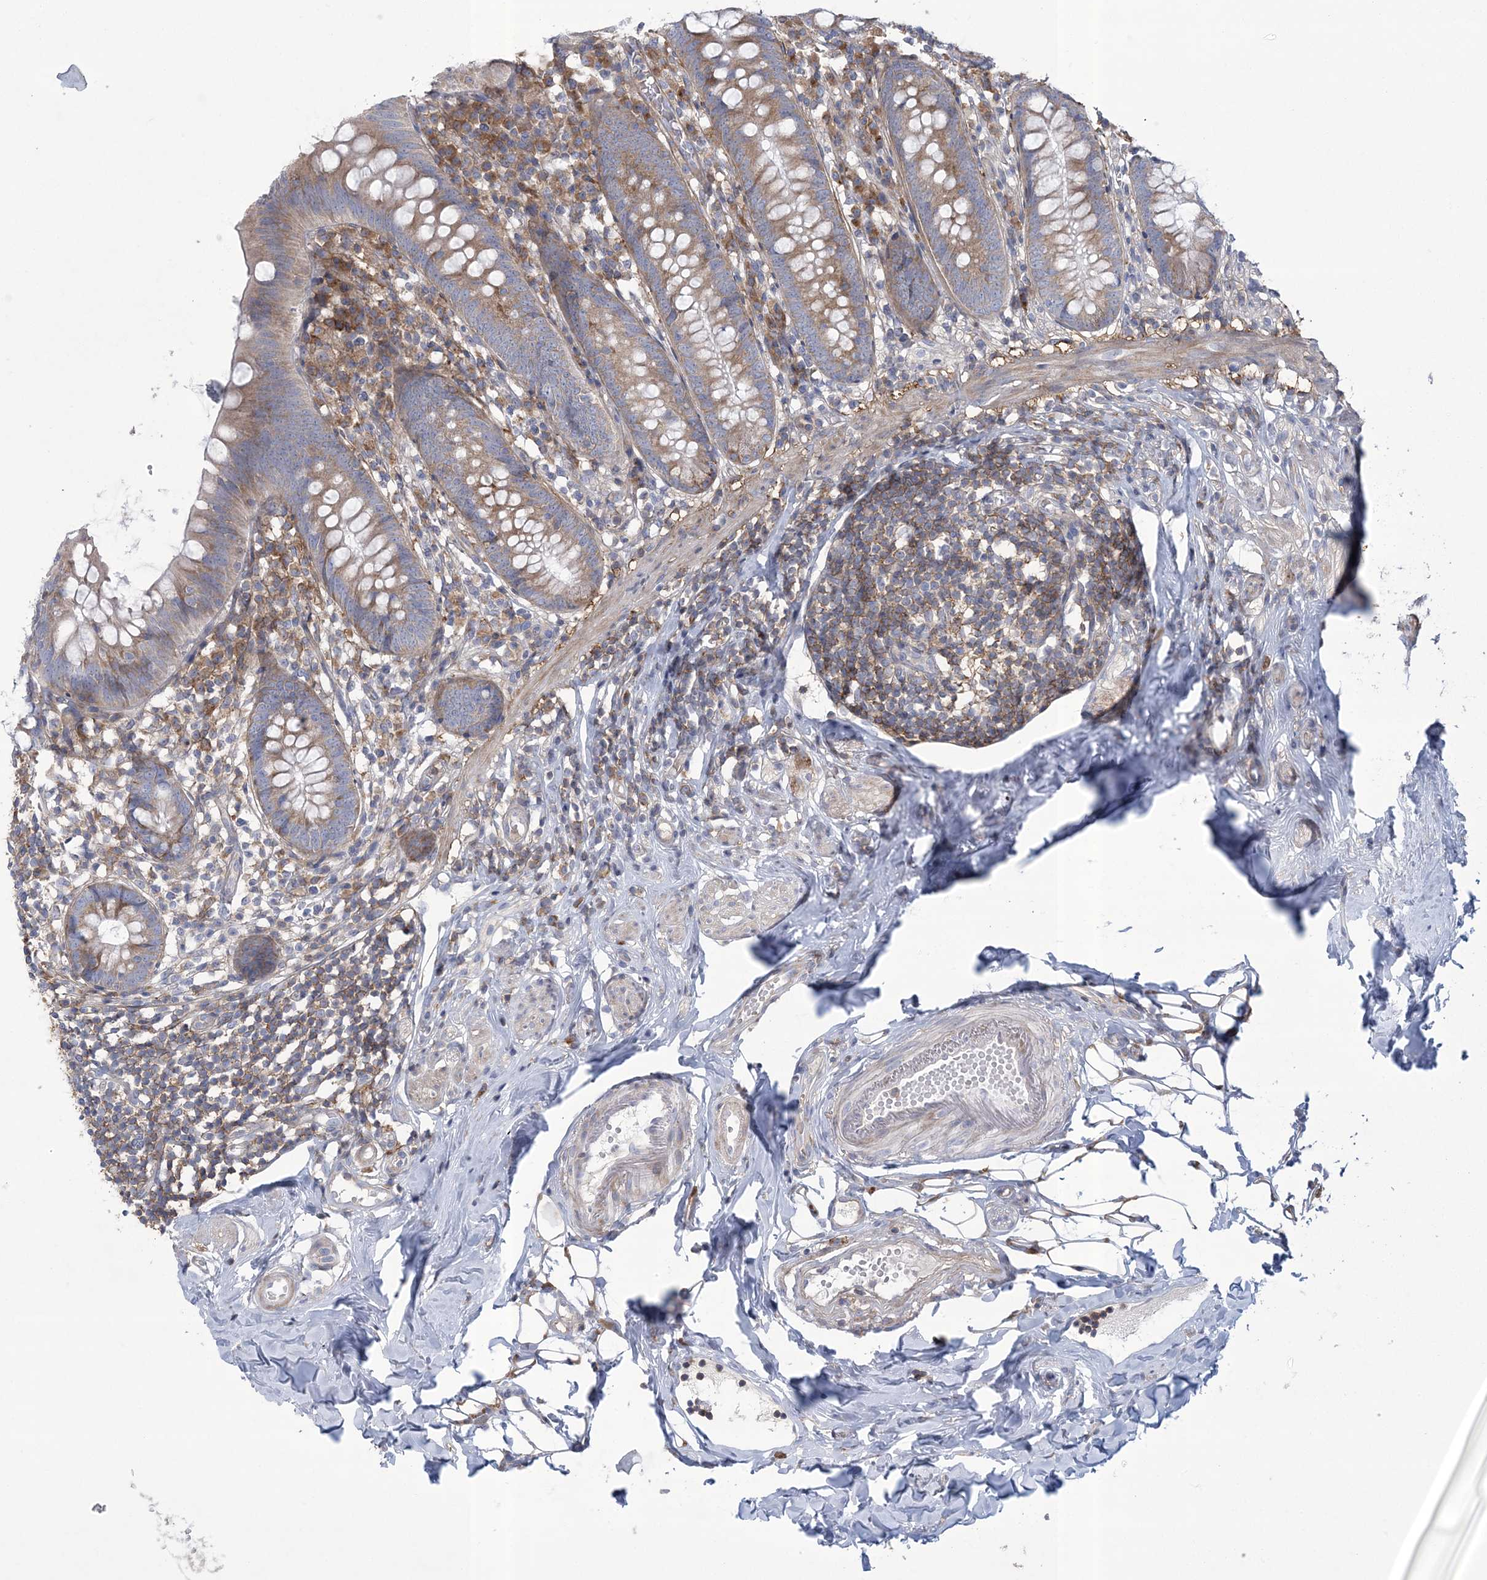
{"staining": {"intensity": "moderate", "quantity": "<25%", "location": "cytoplasmic/membranous"}, "tissue": "appendix", "cell_type": "Glandular cells", "image_type": "normal", "snomed": [{"axis": "morphology", "description": "Normal tissue, NOS"}, {"axis": "topography", "description": "Appendix"}], "caption": "Immunohistochemistry (IHC) image of unremarkable appendix stained for a protein (brown), which exhibits low levels of moderate cytoplasmic/membranous positivity in about <25% of glandular cells.", "gene": "ARSJ", "patient": {"sex": "female", "age": 62}}